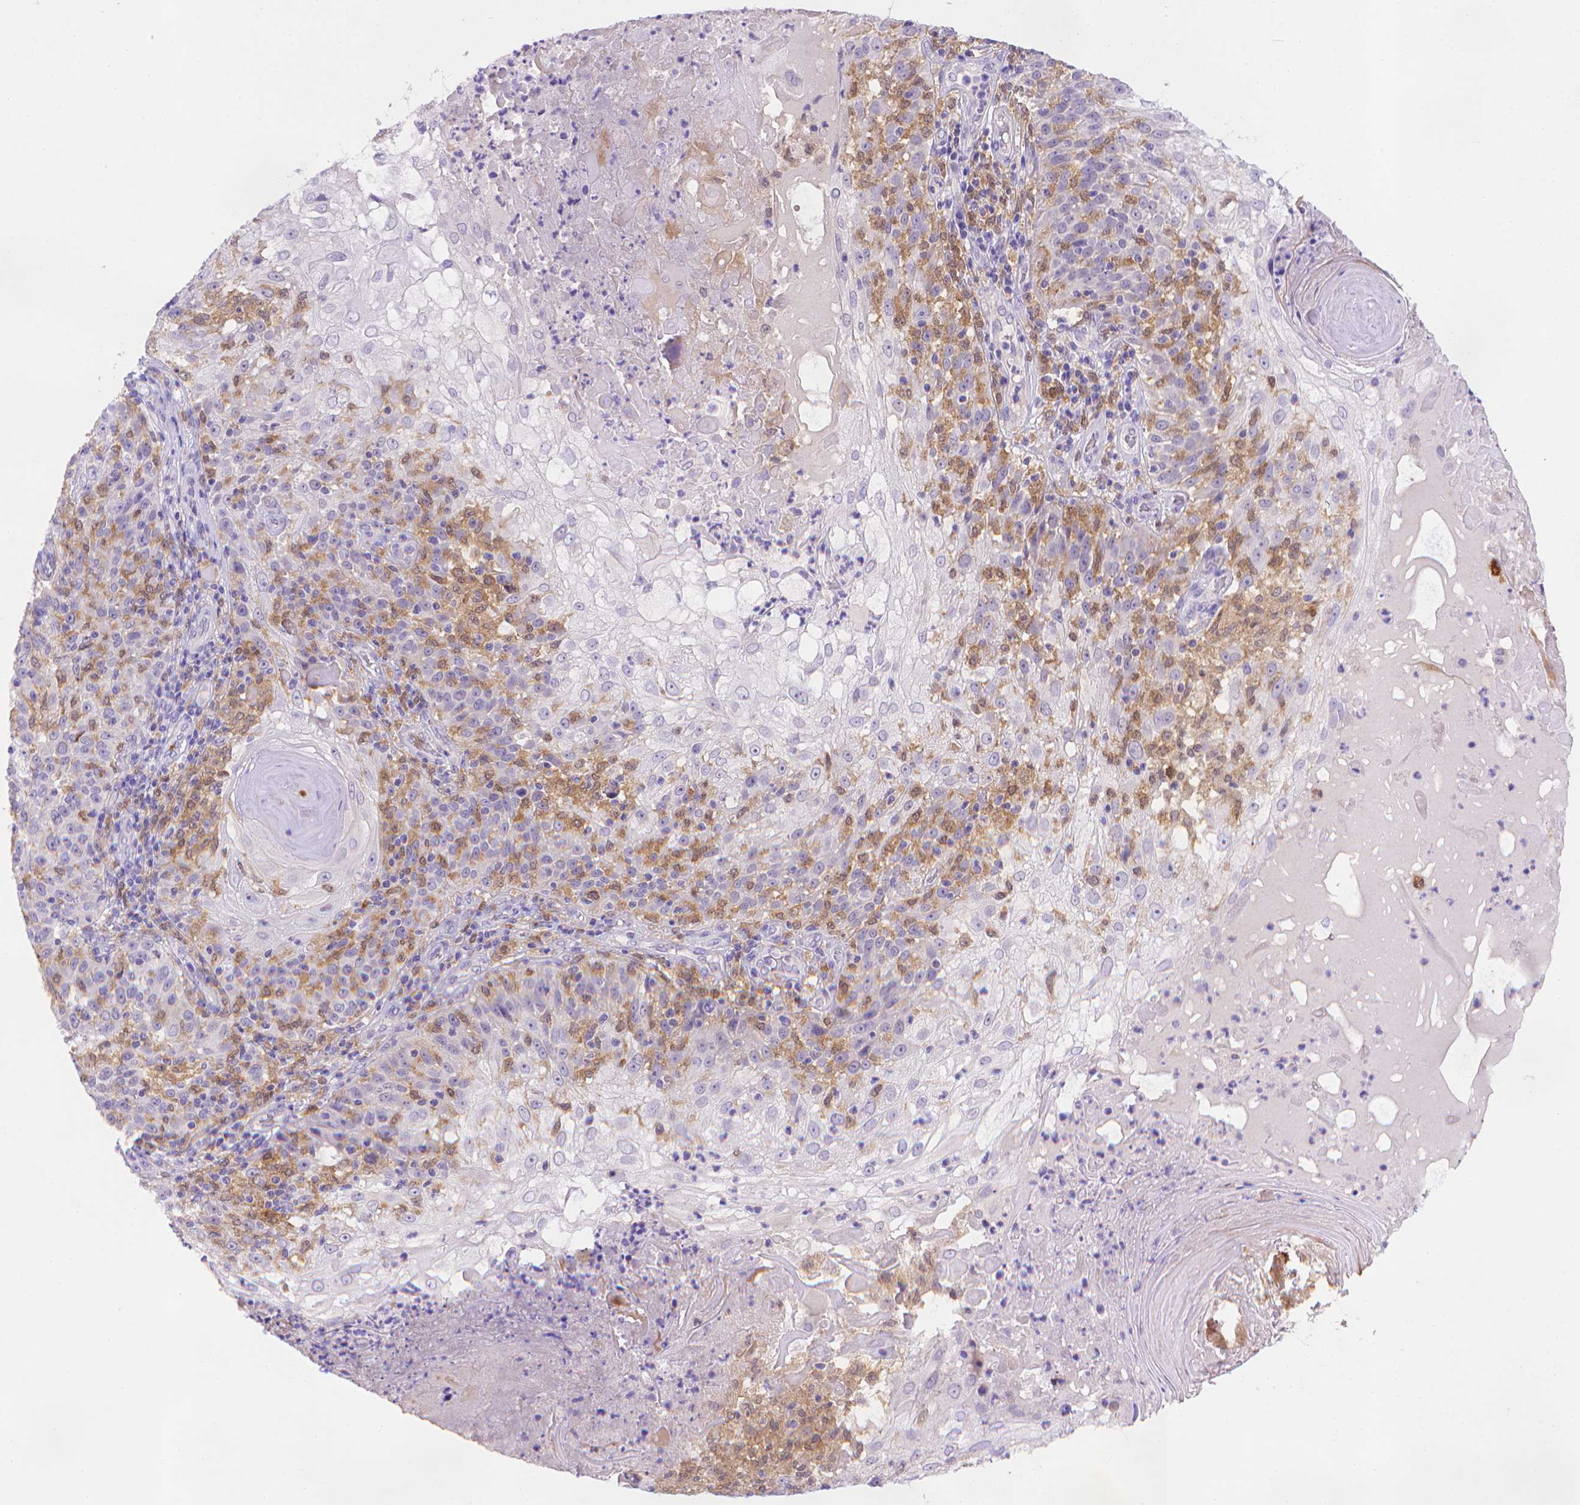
{"staining": {"intensity": "negative", "quantity": "none", "location": "none"}, "tissue": "skin cancer", "cell_type": "Tumor cells", "image_type": "cancer", "snomed": [{"axis": "morphology", "description": "Normal tissue, NOS"}, {"axis": "morphology", "description": "Squamous cell carcinoma, NOS"}, {"axis": "topography", "description": "Skin"}], "caption": "Micrograph shows no protein expression in tumor cells of skin squamous cell carcinoma tissue.", "gene": "FGD2", "patient": {"sex": "female", "age": 83}}